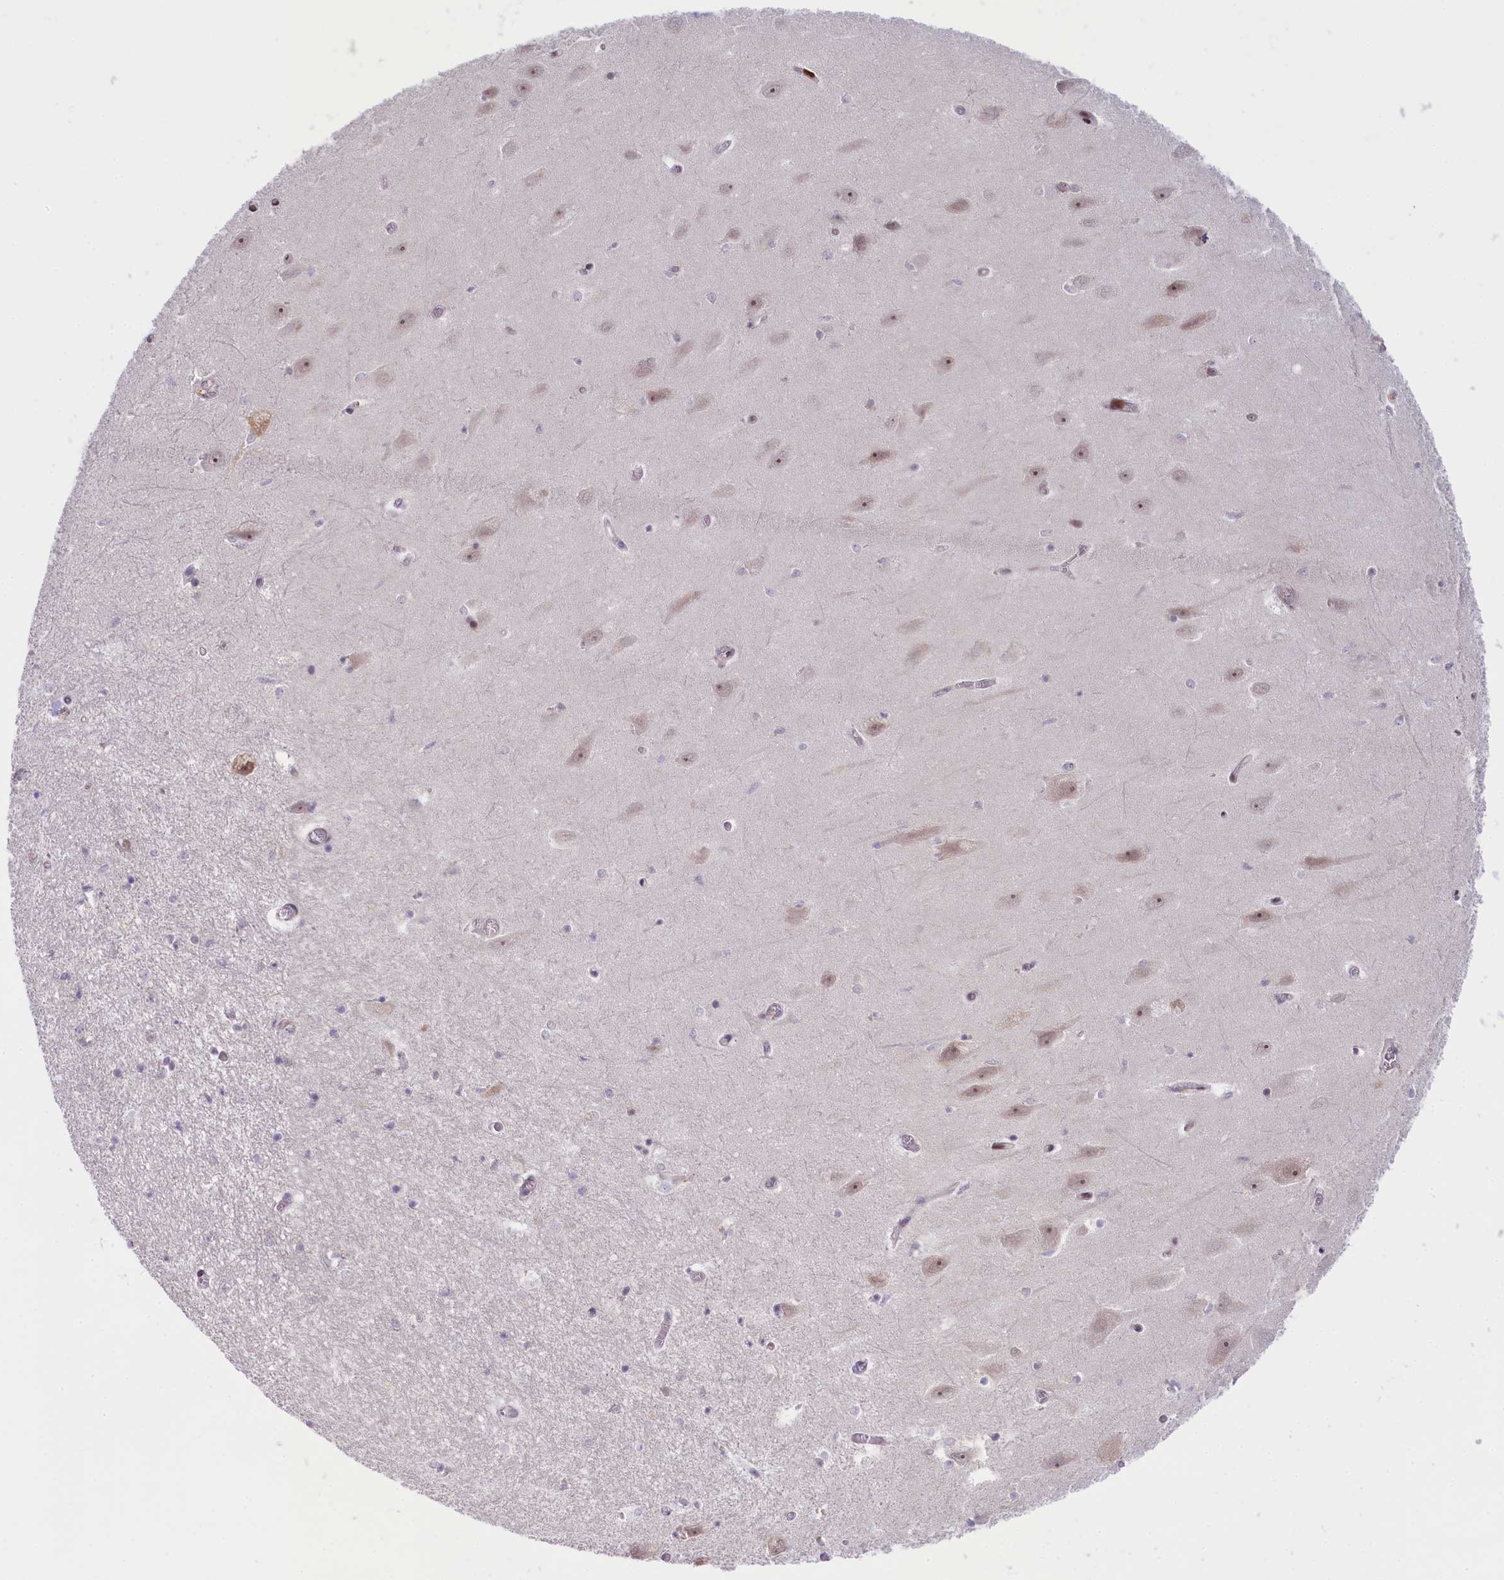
{"staining": {"intensity": "weak", "quantity": "<25%", "location": "nuclear"}, "tissue": "hippocampus", "cell_type": "Glial cells", "image_type": "normal", "snomed": [{"axis": "morphology", "description": "Normal tissue, NOS"}, {"axis": "topography", "description": "Hippocampus"}], "caption": "Hippocampus stained for a protein using immunohistochemistry (IHC) displays no positivity glial cells.", "gene": "CRAMP1", "patient": {"sex": "female", "age": 64}}